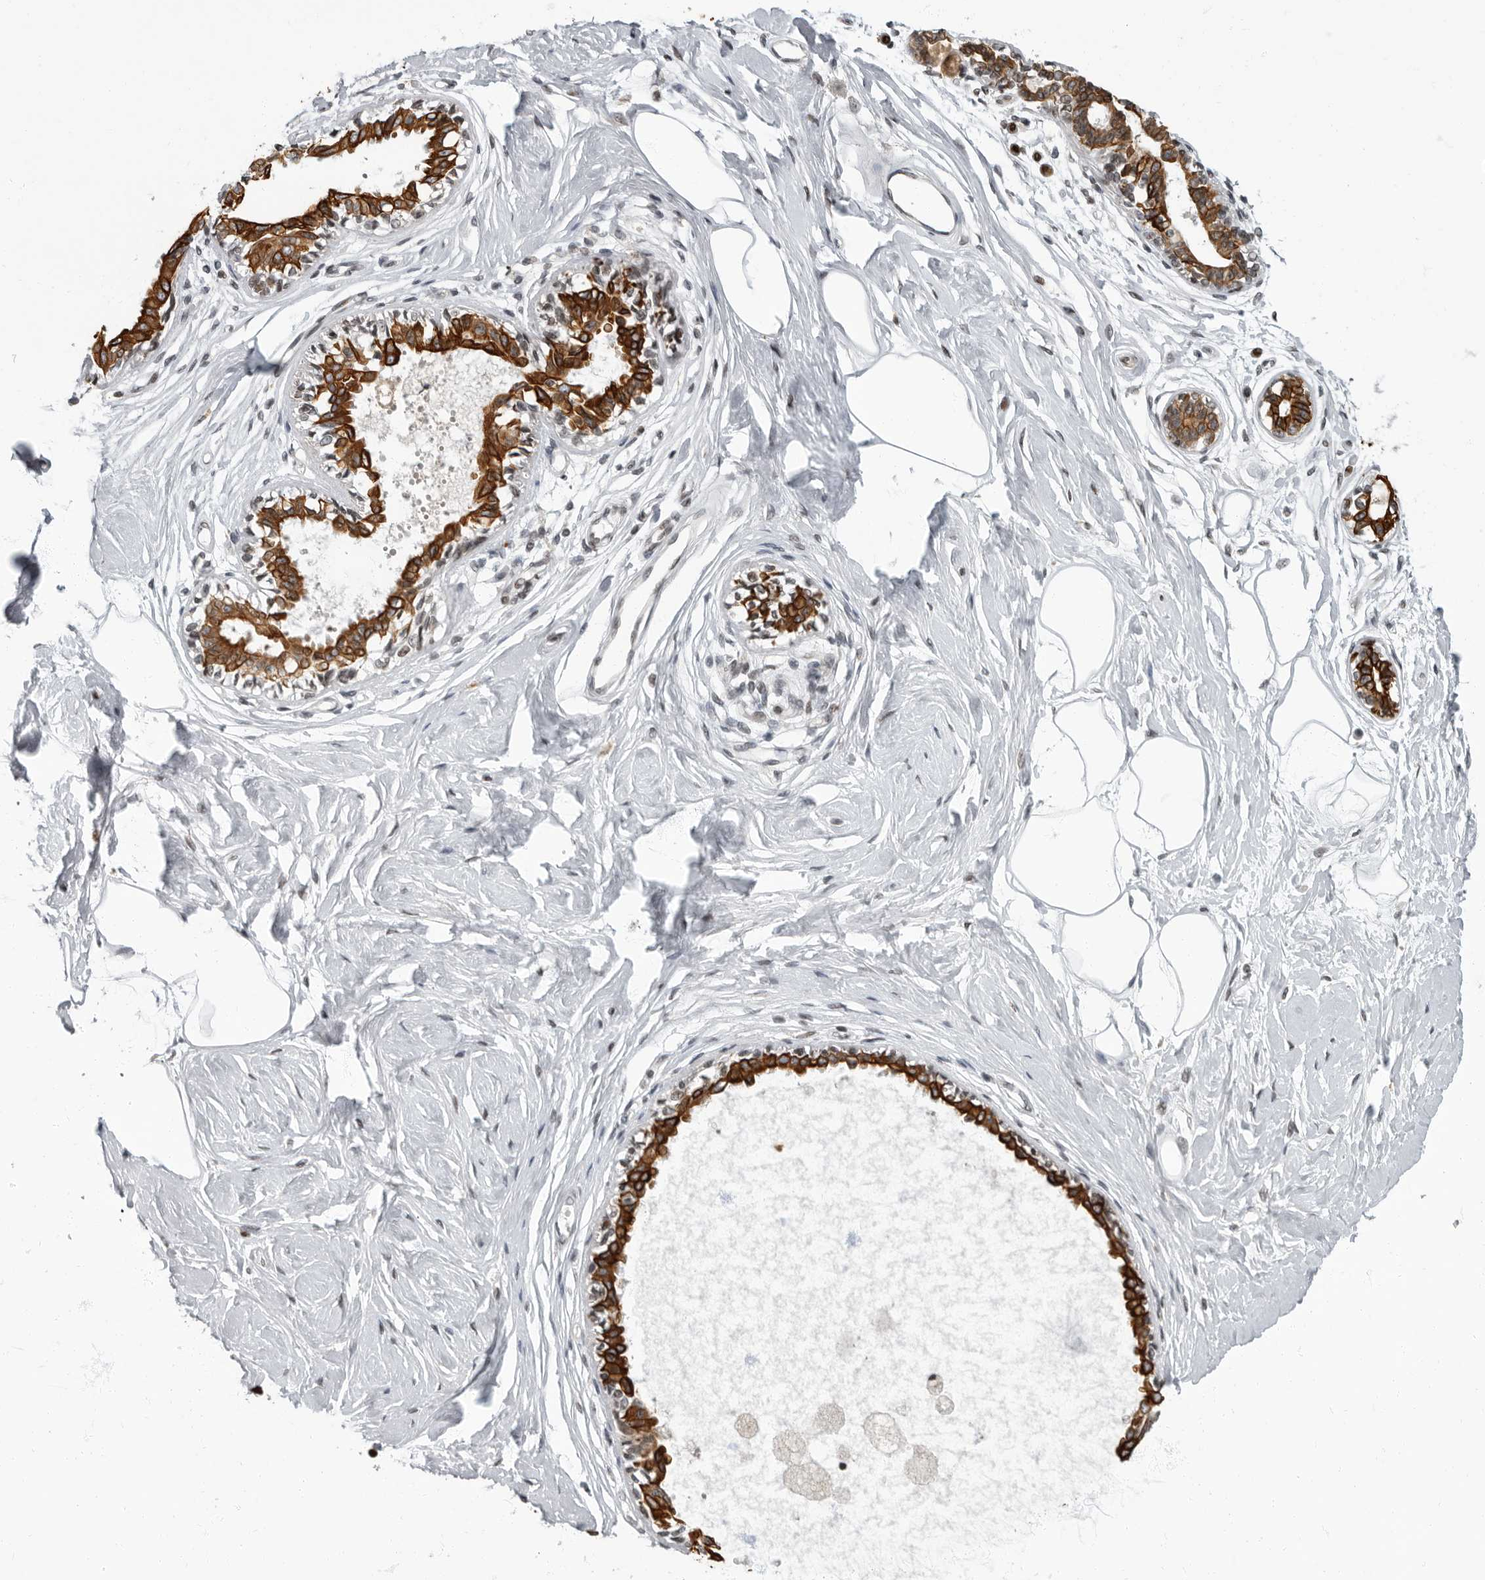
{"staining": {"intensity": "negative", "quantity": "none", "location": "none"}, "tissue": "breast", "cell_type": "Adipocytes", "image_type": "normal", "snomed": [{"axis": "morphology", "description": "Normal tissue, NOS"}, {"axis": "topography", "description": "Breast"}], "caption": "IHC of normal human breast displays no expression in adipocytes. The staining is performed using DAB brown chromogen with nuclei counter-stained in using hematoxylin.", "gene": "EVI5", "patient": {"sex": "female", "age": 45}}